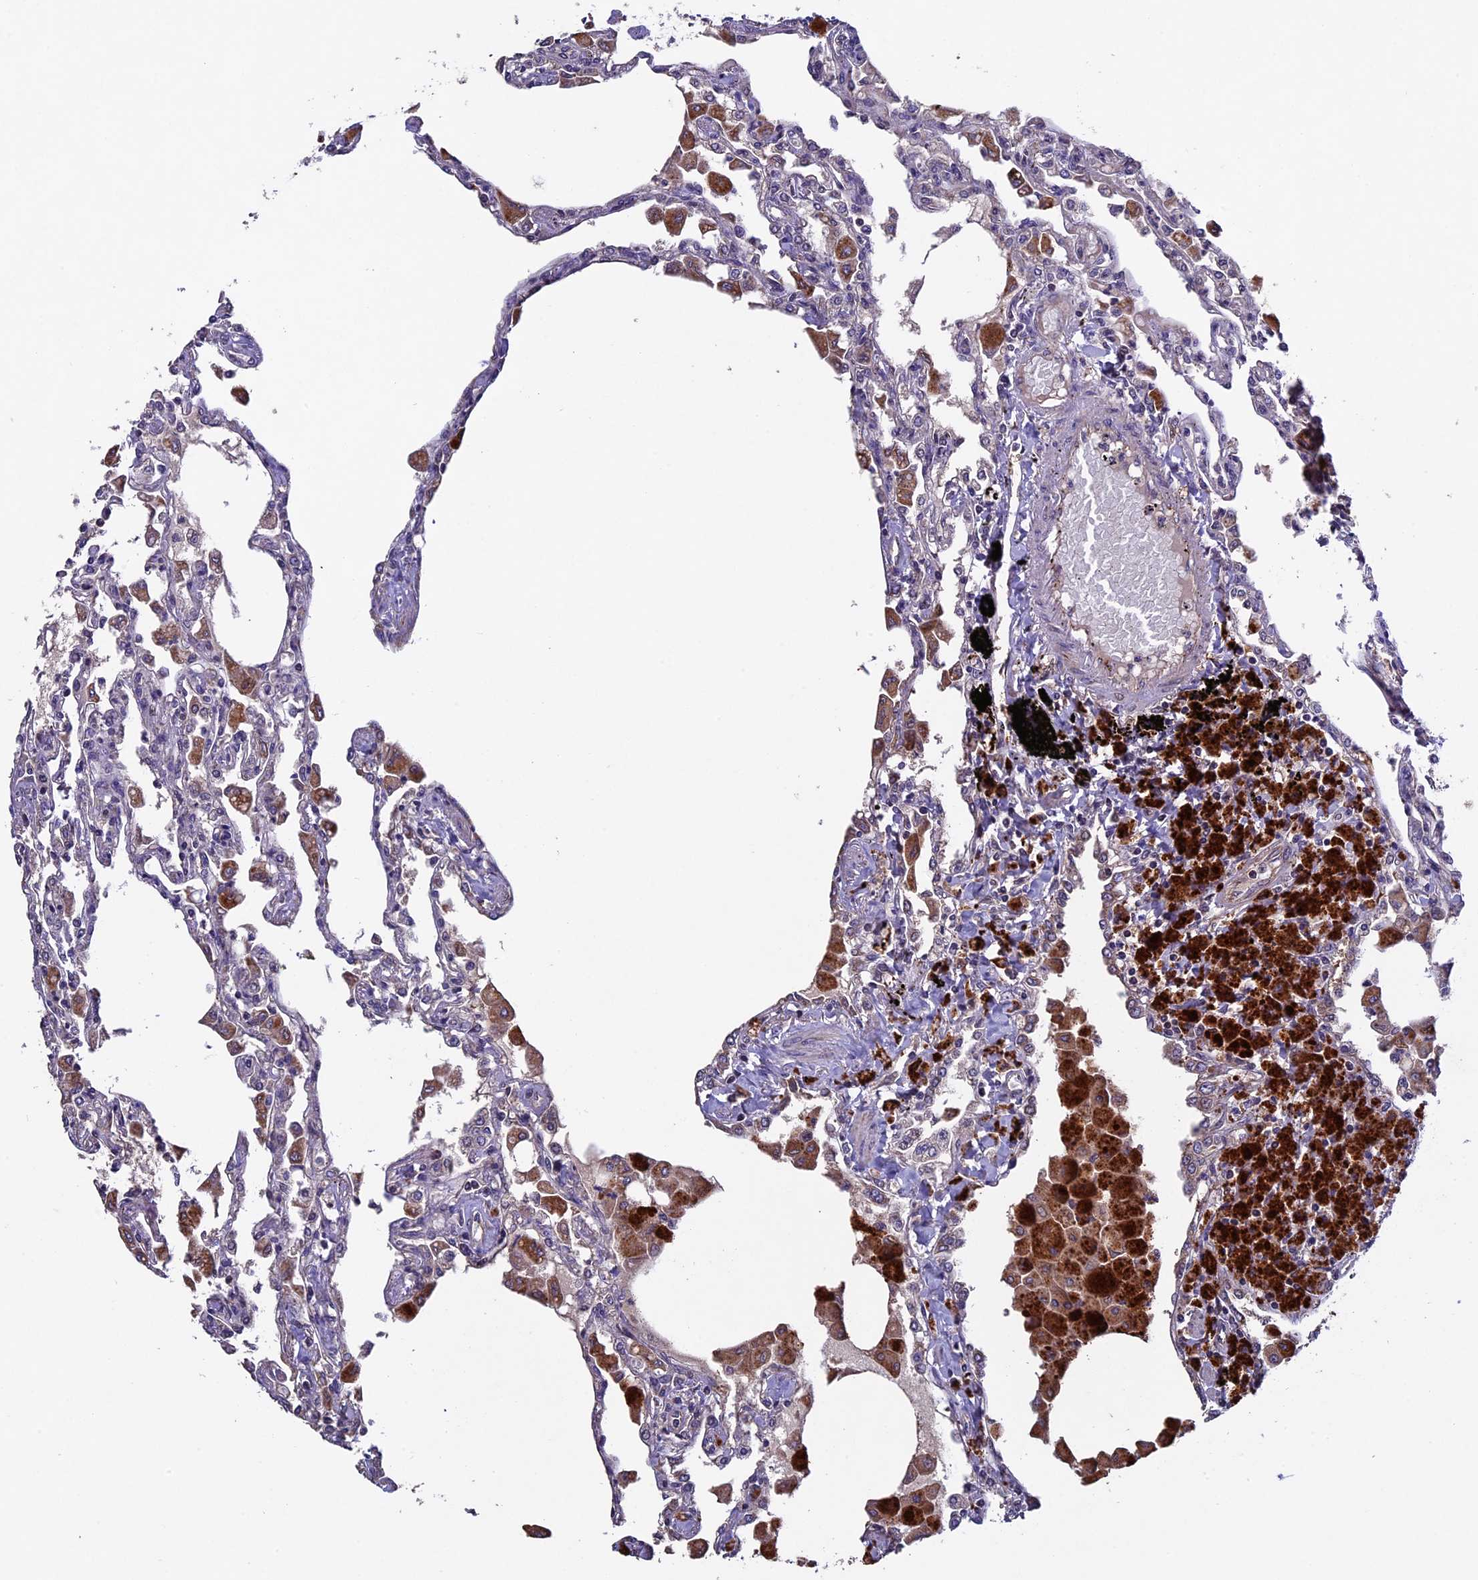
{"staining": {"intensity": "negative", "quantity": "none", "location": "none"}, "tissue": "lung", "cell_type": "Alveolar cells", "image_type": "normal", "snomed": [{"axis": "morphology", "description": "Normal tissue, NOS"}, {"axis": "topography", "description": "Bronchus"}, {"axis": "topography", "description": "Lung"}], "caption": "A high-resolution micrograph shows immunohistochemistry staining of unremarkable lung, which displays no significant expression in alveolar cells. The staining is performed using DAB (3,3'-diaminobenzidine) brown chromogen with nuclei counter-stained in using hematoxylin.", "gene": "RNF17", "patient": {"sex": "female", "age": 49}}